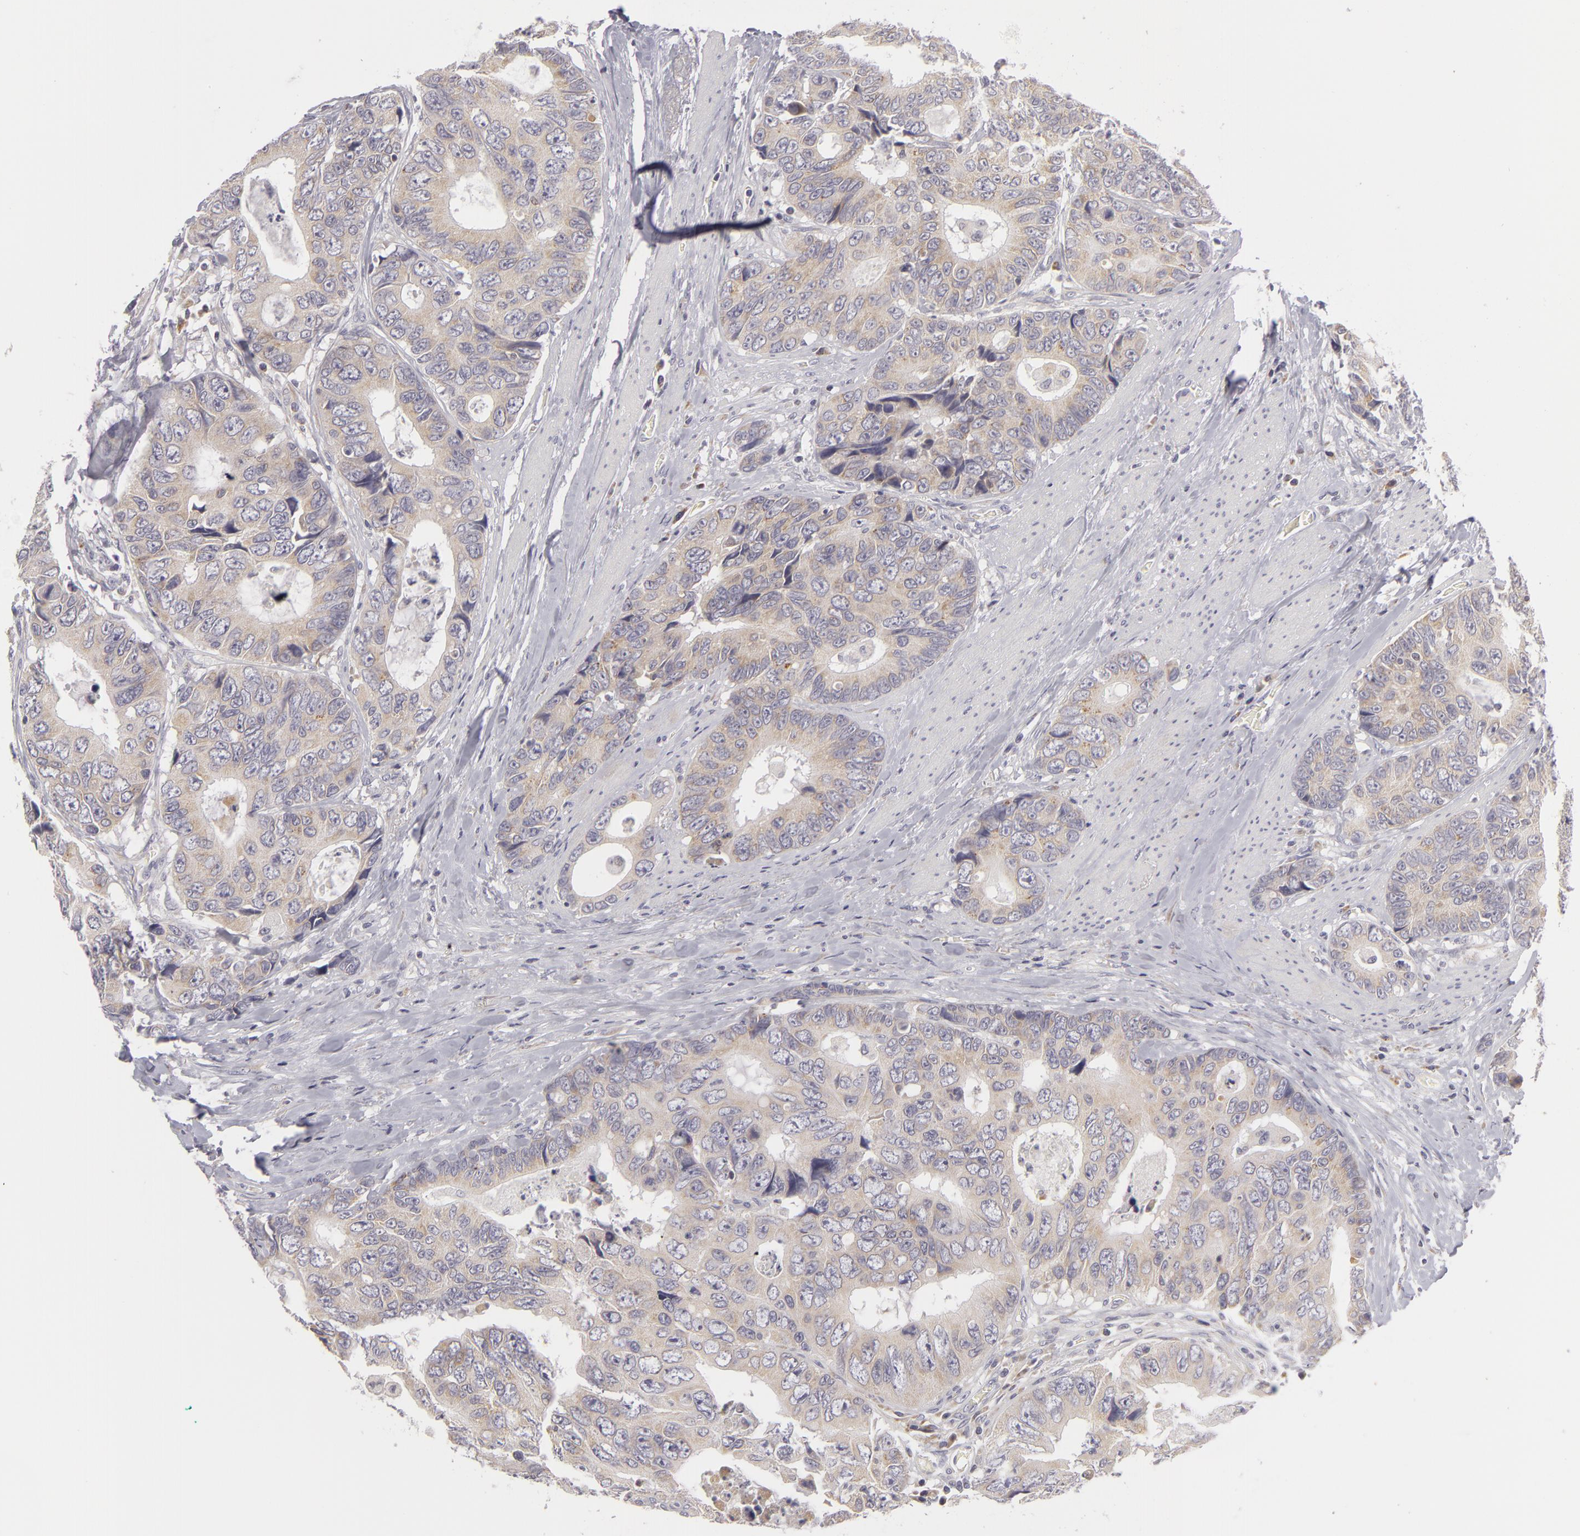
{"staining": {"intensity": "weak", "quantity": ">75%", "location": "cytoplasmic/membranous"}, "tissue": "colorectal cancer", "cell_type": "Tumor cells", "image_type": "cancer", "snomed": [{"axis": "morphology", "description": "Adenocarcinoma, NOS"}, {"axis": "topography", "description": "Rectum"}], "caption": "A photomicrograph showing weak cytoplasmic/membranous expression in approximately >75% of tumor cells in adenocarcinoma (colorectal), as visualized by brown immunohistochemical staining.", "gene": "ATP2B3", "patient": {"sex": "female", "age": 67}}